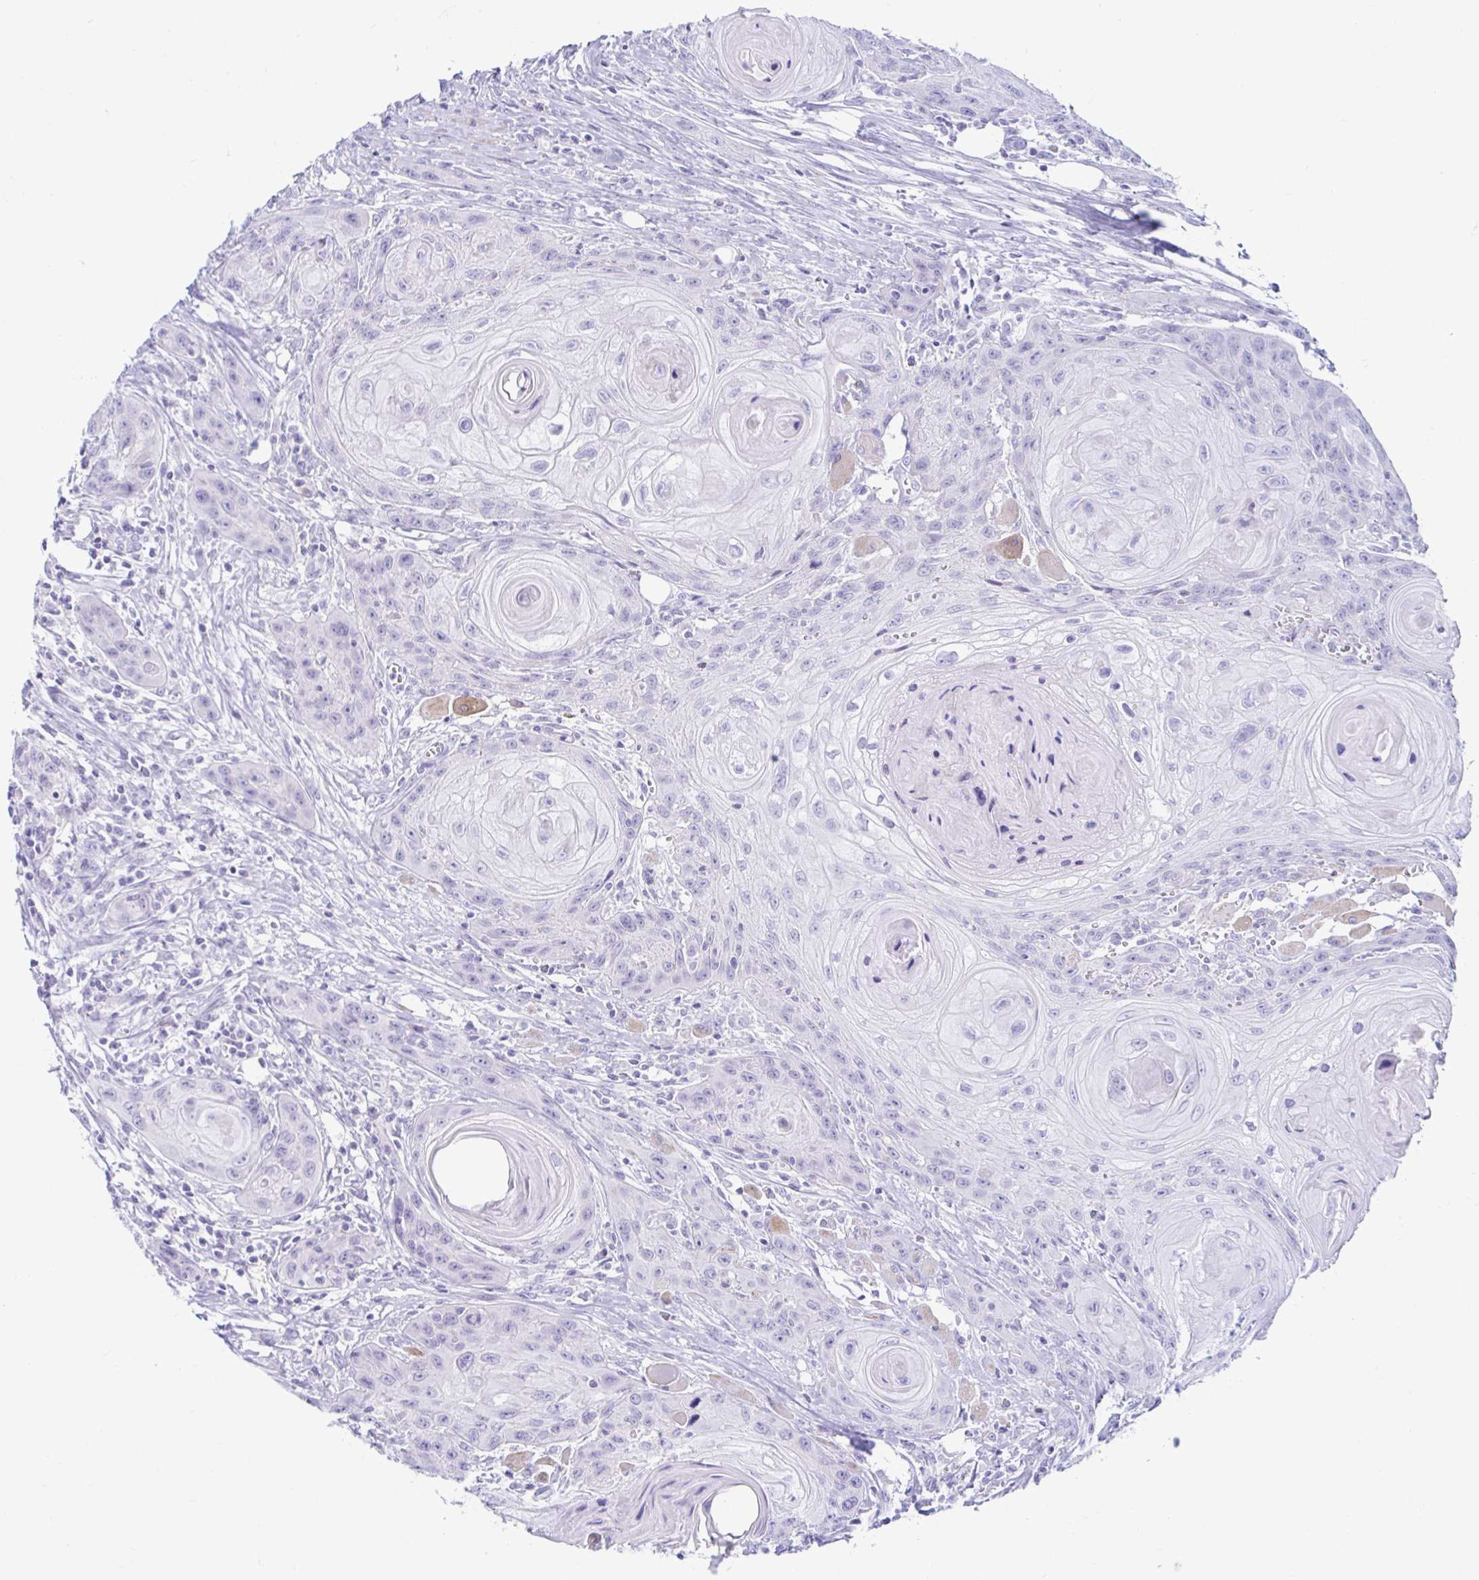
{"staining": {"intensity": "negative", "quantity": "none", "location": "none"}, "tissue": "head and neck cancer", "cell_type": "Tumor cells", "image_type": "cancer", "snomed": [{"axis": "morphology", "description": "Squamous cell carcinoma, NOS"}, {"axis": "topography", "description": "Oral tissue"}, {"axis": "topography", "description": "Head-Neck"}], "caption": "The micrograph demonstrates no staining of tumor cells in head and neck squamous cell carcinoma.", "gene": "BEST1", "patient": {"sex": "male", "age": 58}}